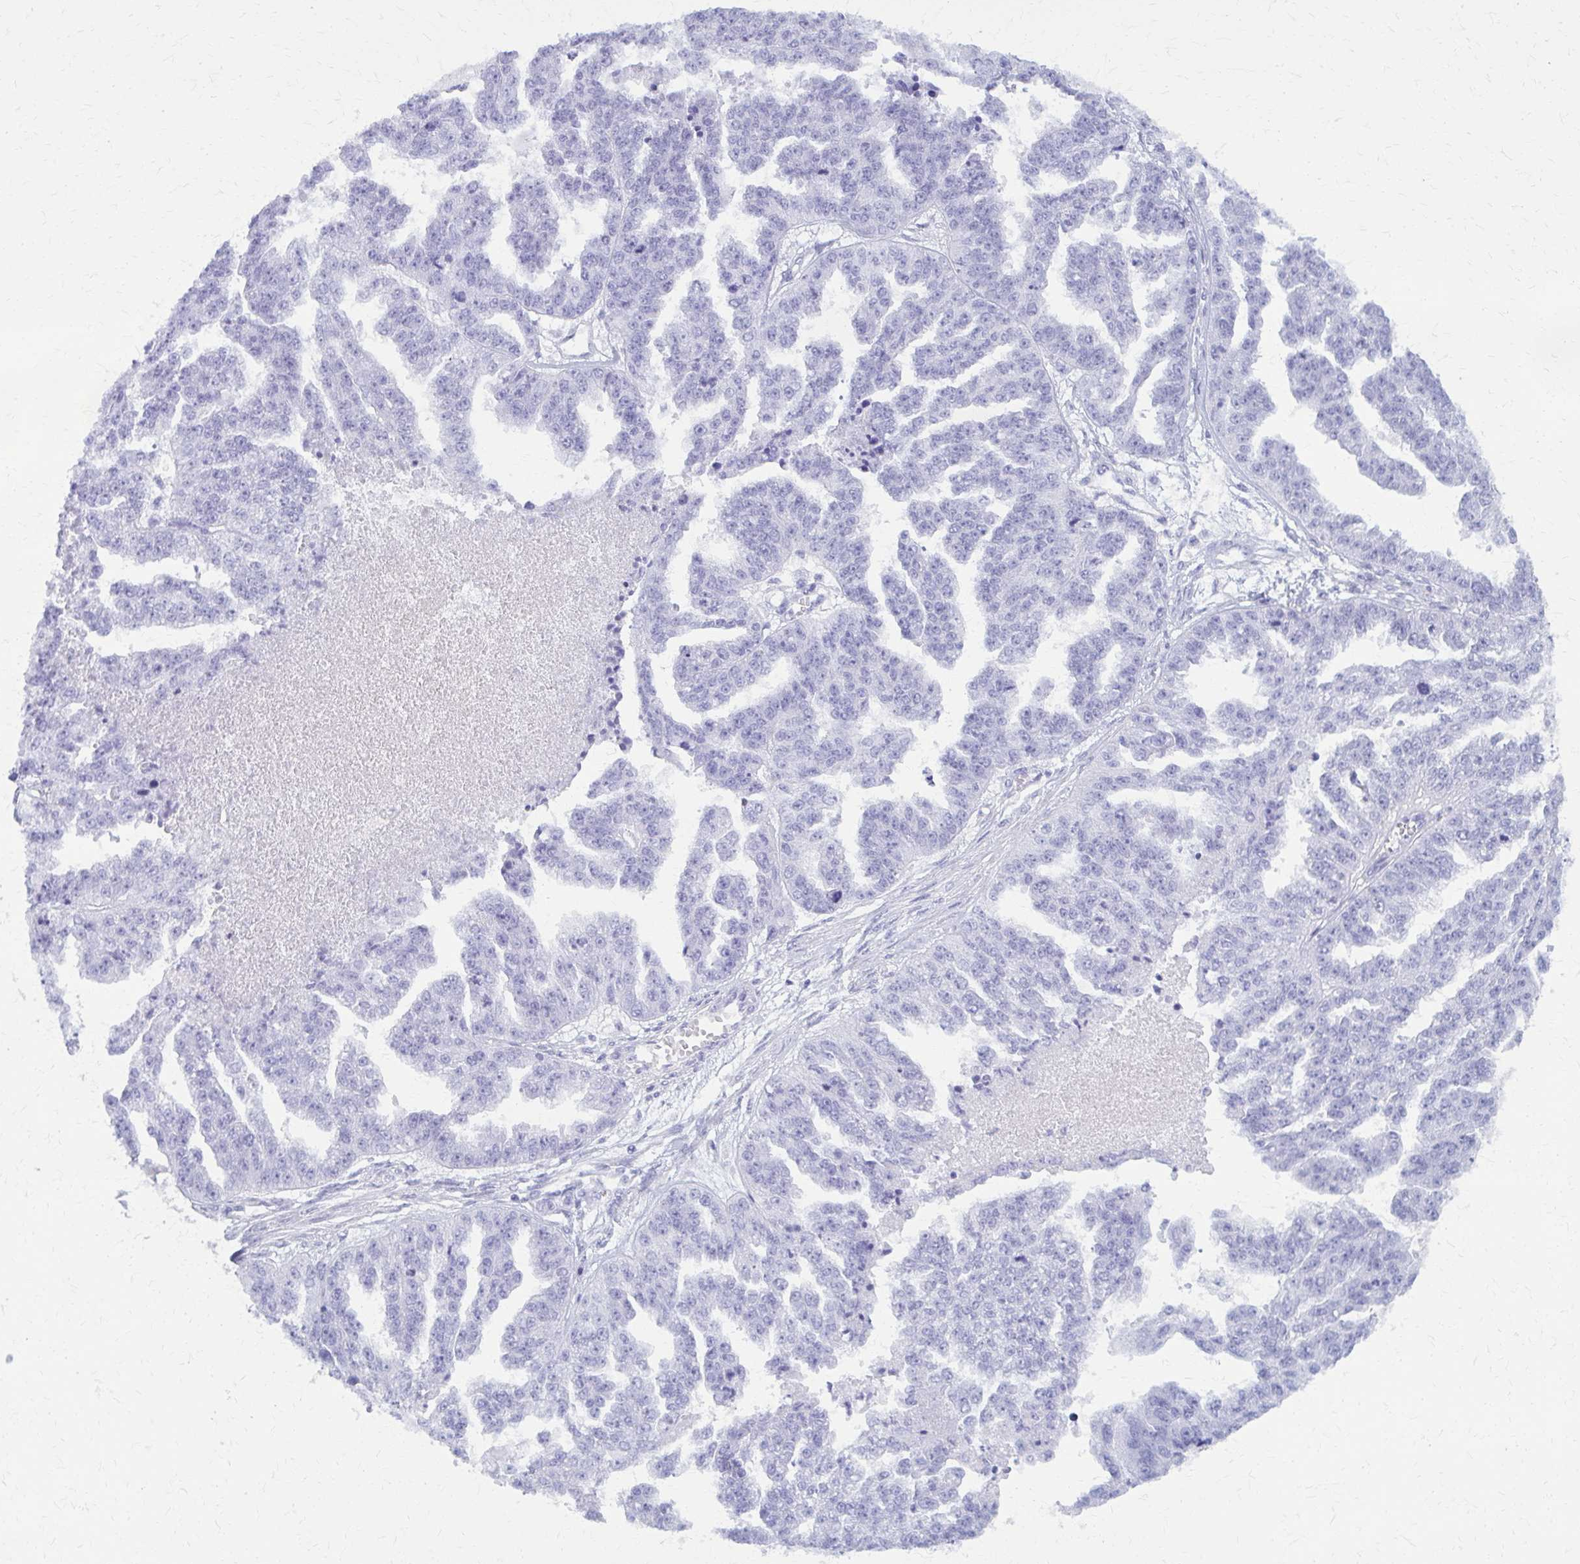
{"staining": {"intensity": "negative", "quantity": "none", "location": "none"}, "tissue": "ovarian cancer", "cell_type": "Tumor cells", "image_type": "cancer", "snomed": [{"axis": "morphology", "description": "Cystadenocarcinoma, serous, NOS"}, {"axis": "topography", "description": "Ovary"}], "caption": "This is an immunohistochemistry micrograph of human ovarian cancer. There is no staining in tumor cells.", "gene": "GFAP", "patient": {"sex": "female", "age": 58}}